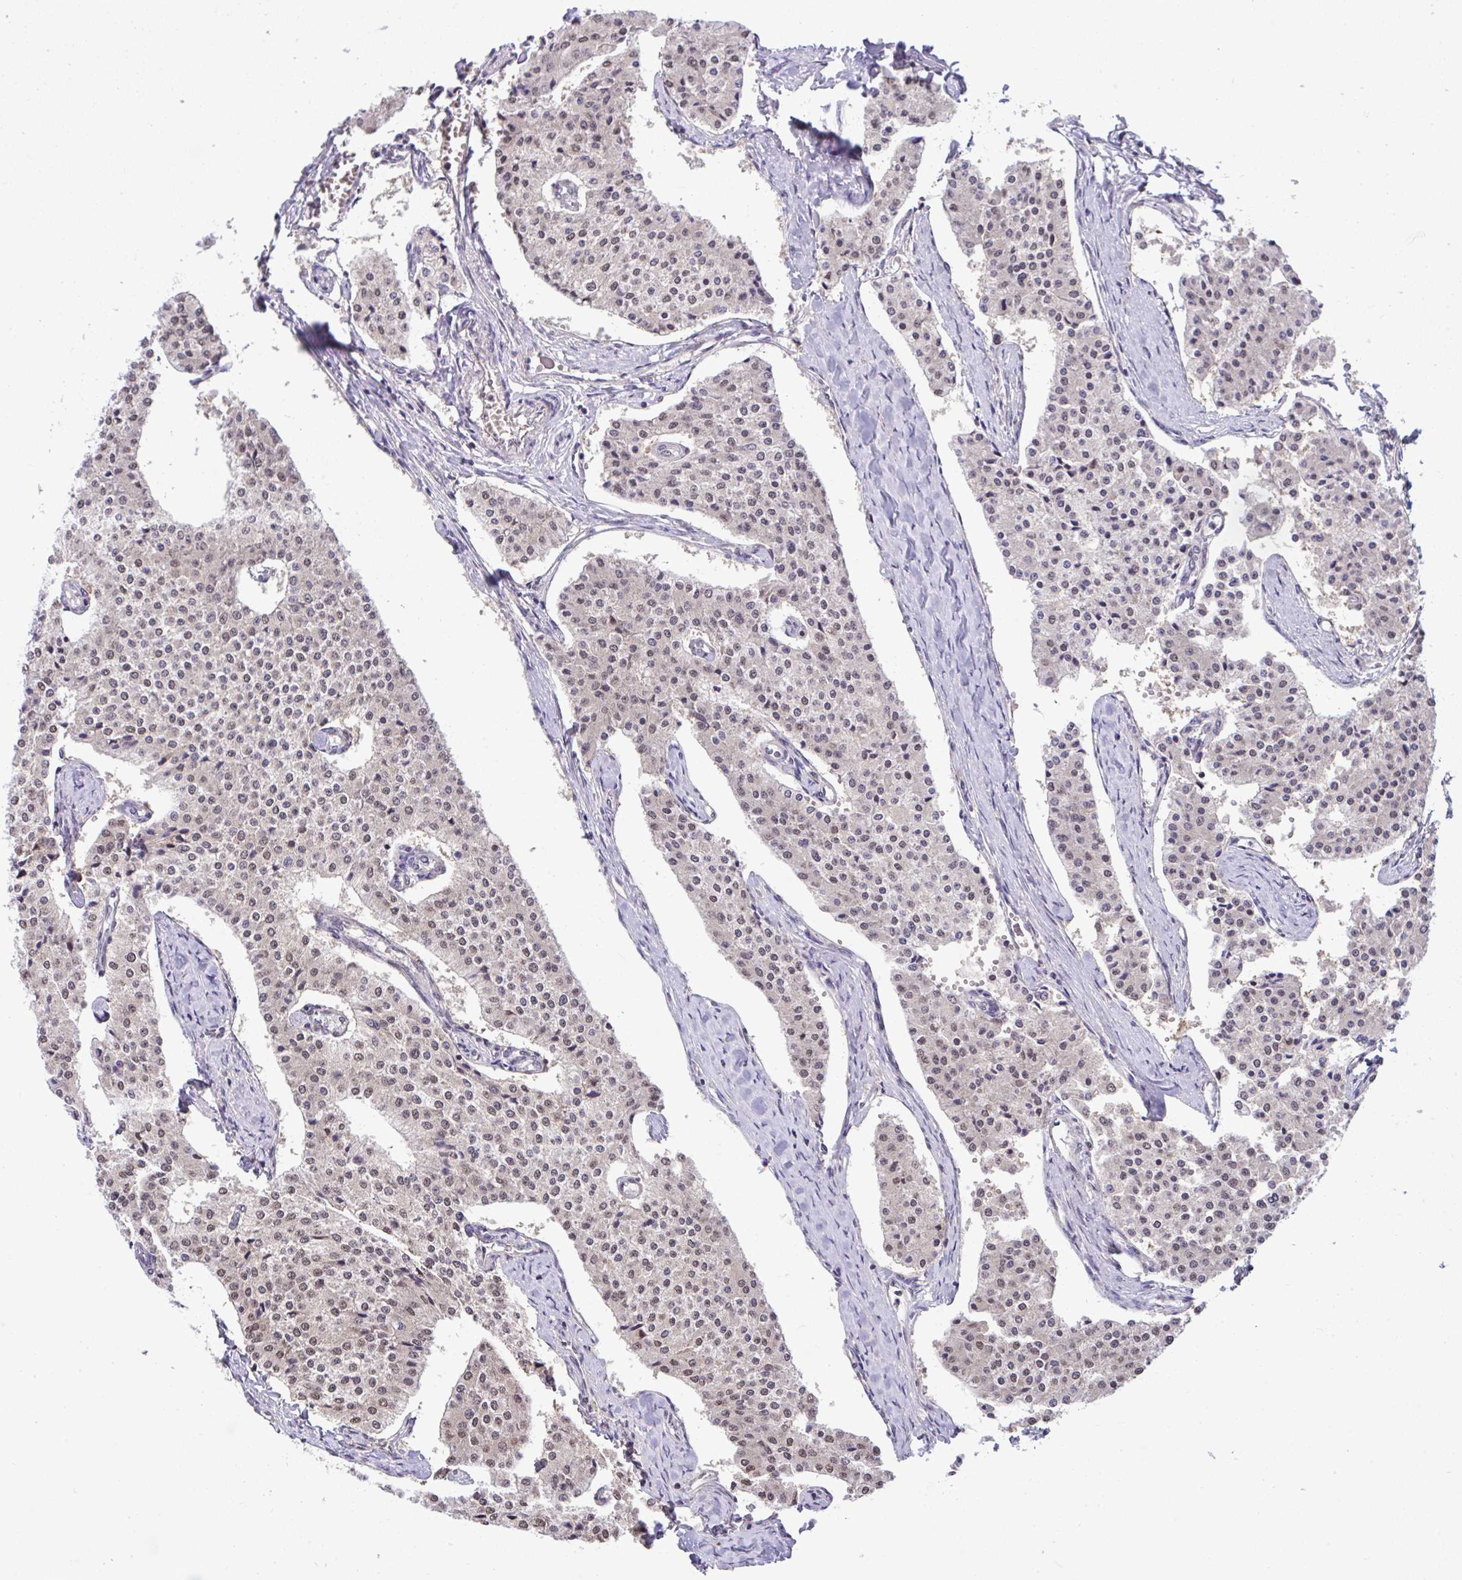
{"staining": {"intensity": "moderate", "quantity": "25%-75%", "location": "nuclear"}, "tissue": "carcinoid", "cell_type": "Tumor cells", "image_type": "cancer", "snomed": [{"axis": "morphology", "description": "Carcinoid, malignant, NOS"}, {"axis": "topography", "description": "Colon"}], "caption": "Human carcinoid stained for a protein (brown) displays moderate nuclear positive staining in approximately 25%-75% of tumor cells.", "gene": "C9orf64", "patient": {"sex": "female", "age": 52}}